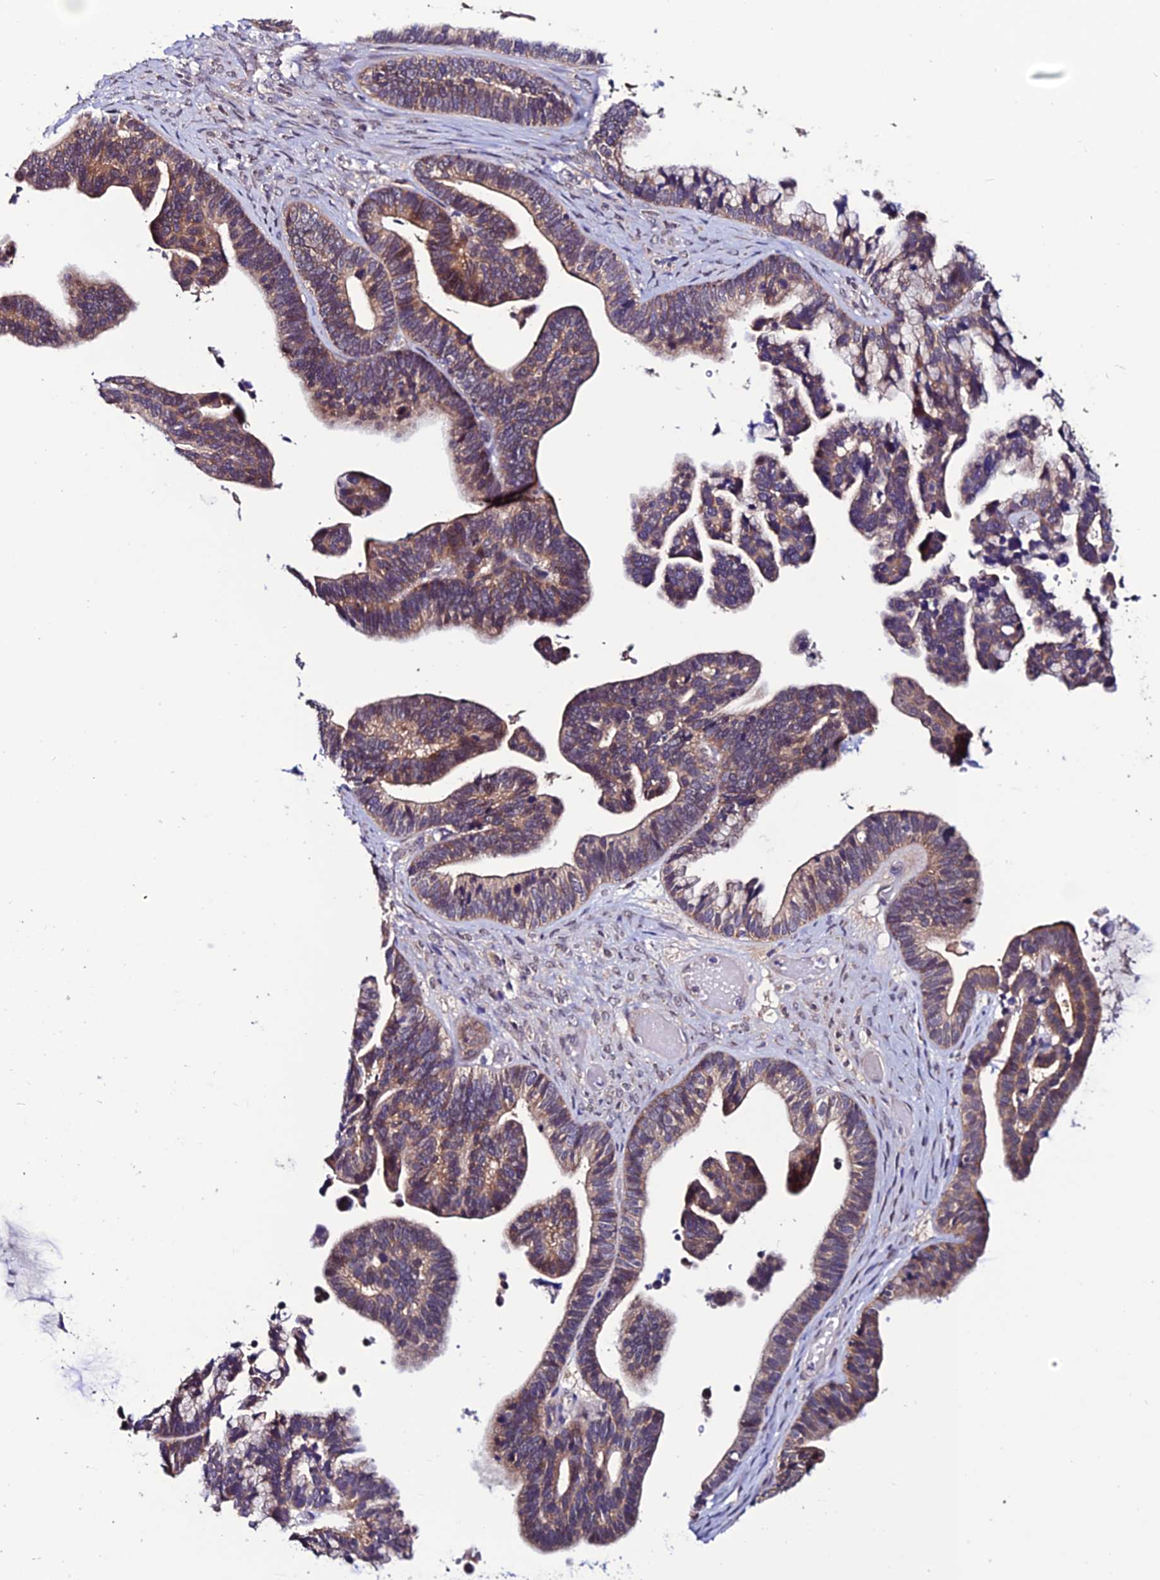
{"staining": {"intensity": "weak", "quantity": ">75%", "location": "cytoplasmic/membranous"}, "tissue": "ovarian cancer", "cell_type": "Tumor cells", "image_type": "cancer", "snomed": [{"axis": "morphology", "description": "Cystadenocarcinoma, serous, NOS"}, {"axis": "topography", "description": "Ovary"}], "caption": "High-magnification brightfield microscopy of ovarian serous cystadenocarcinoma stained with DAB (3,3'-diaminobenzidine) (brown) and counterstained with hematoxylin (blue). tumor cells exhibit weak cytoplasmic/membranous staining is identified in approximately>75% of cells.", "gene": "FZD8", "patient": {"sex": "female", "age": 56}}